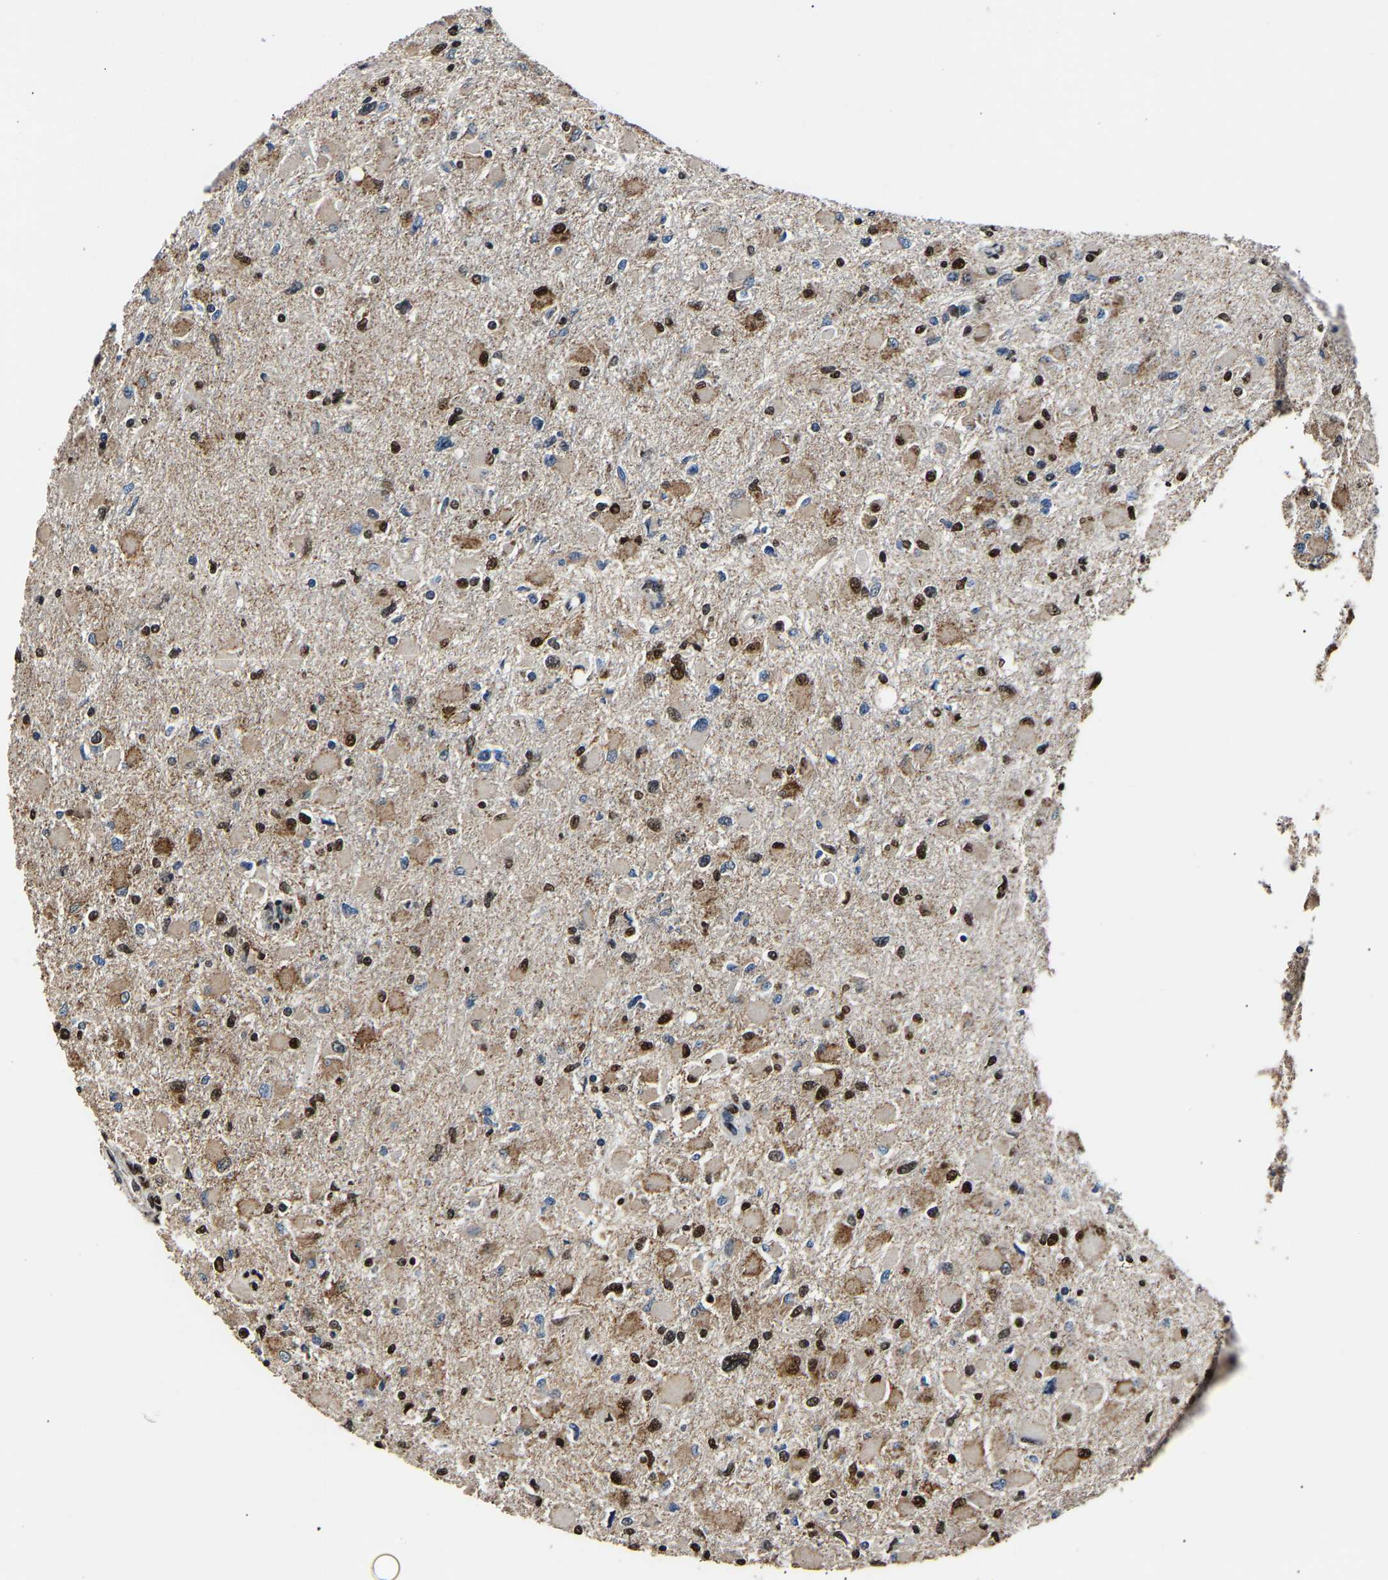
{"staining": {"intensity": "moderate", "quantity": ">75%", "location": "cytoplasmic/membranous,nuclear"}, "tissue": "glioma", "cell_type": "Tumor cells", "image_type": "cancer", "snomed": [{"axis": "morphology", "description": "Glioma, malignant, High grade"}, {"axis": "topography", "description": "Cerebral cortex"}], "caption": "Immunohistochemical staining of human malignant glioma (high-grade) displays medium levels of moderate cytoplasmic/membranous and nuclear protein expression in about >75% of tumor cells. The protein of interest is shown in brown color, while the nuclei are stained blue.", "gene": "SAFB", "patient": {"sex": "female", "age": 36}}